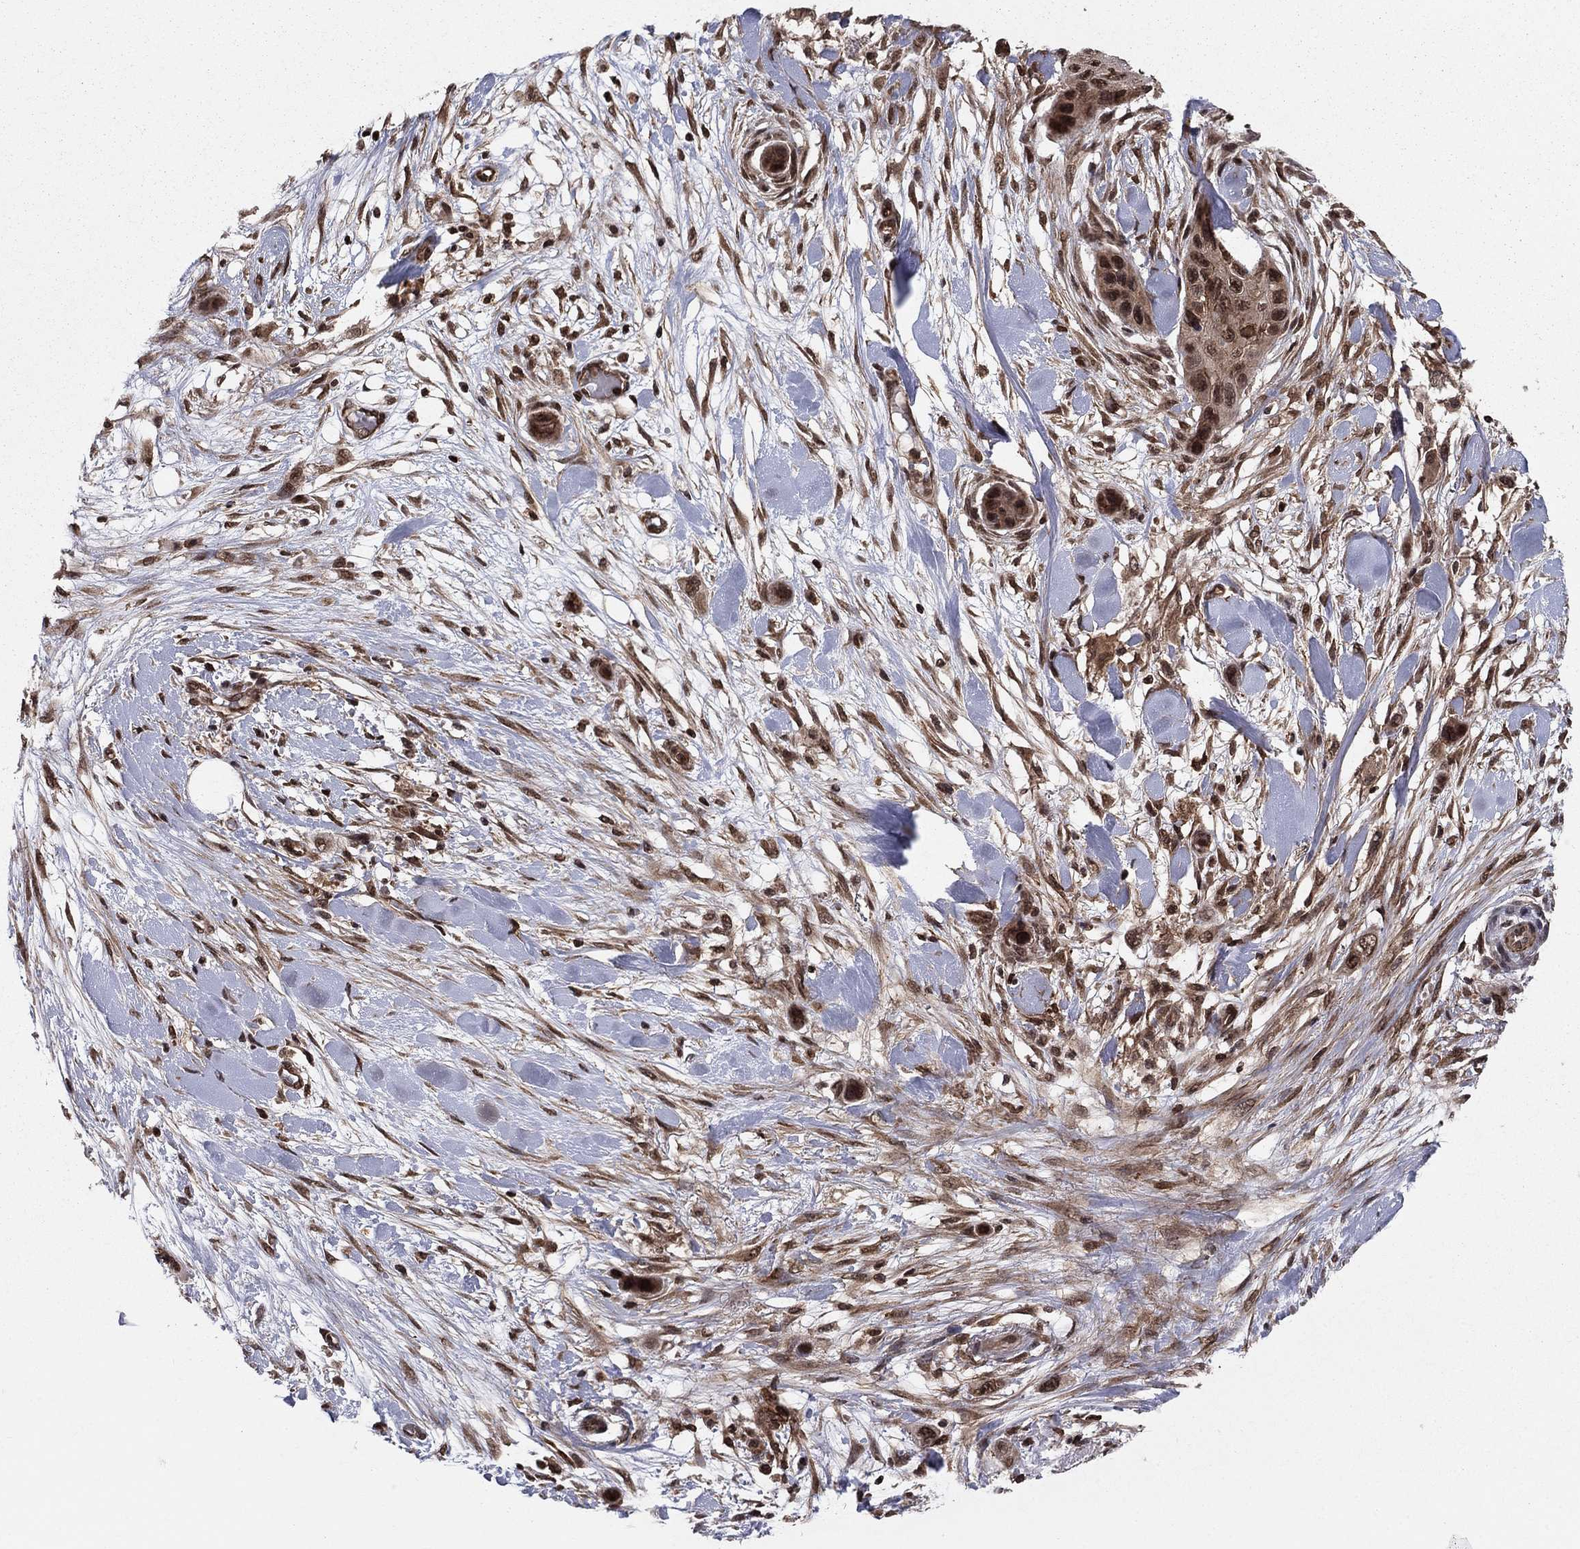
{"staining": {"intensity": "strong", "quantity": "<25%", "location": "nuclear"}, "tissue": "skin cancer", "cell_type": "Tumor cells", "image_type": "cancer", "snomed": [{"axis": "morphology", "description": "Squamous cell carcinoma, NOS"}, {"axis": "topography", "description": "Skin"}], "caption": "This is an image of immunohistochemistry (IHC) staining of skin squamous cell carcinoma, which shows strong positivity in the nuclear of tumor cells.", "gene": "SSX2IP", "patient": {"sex": "male", "age": 79}}